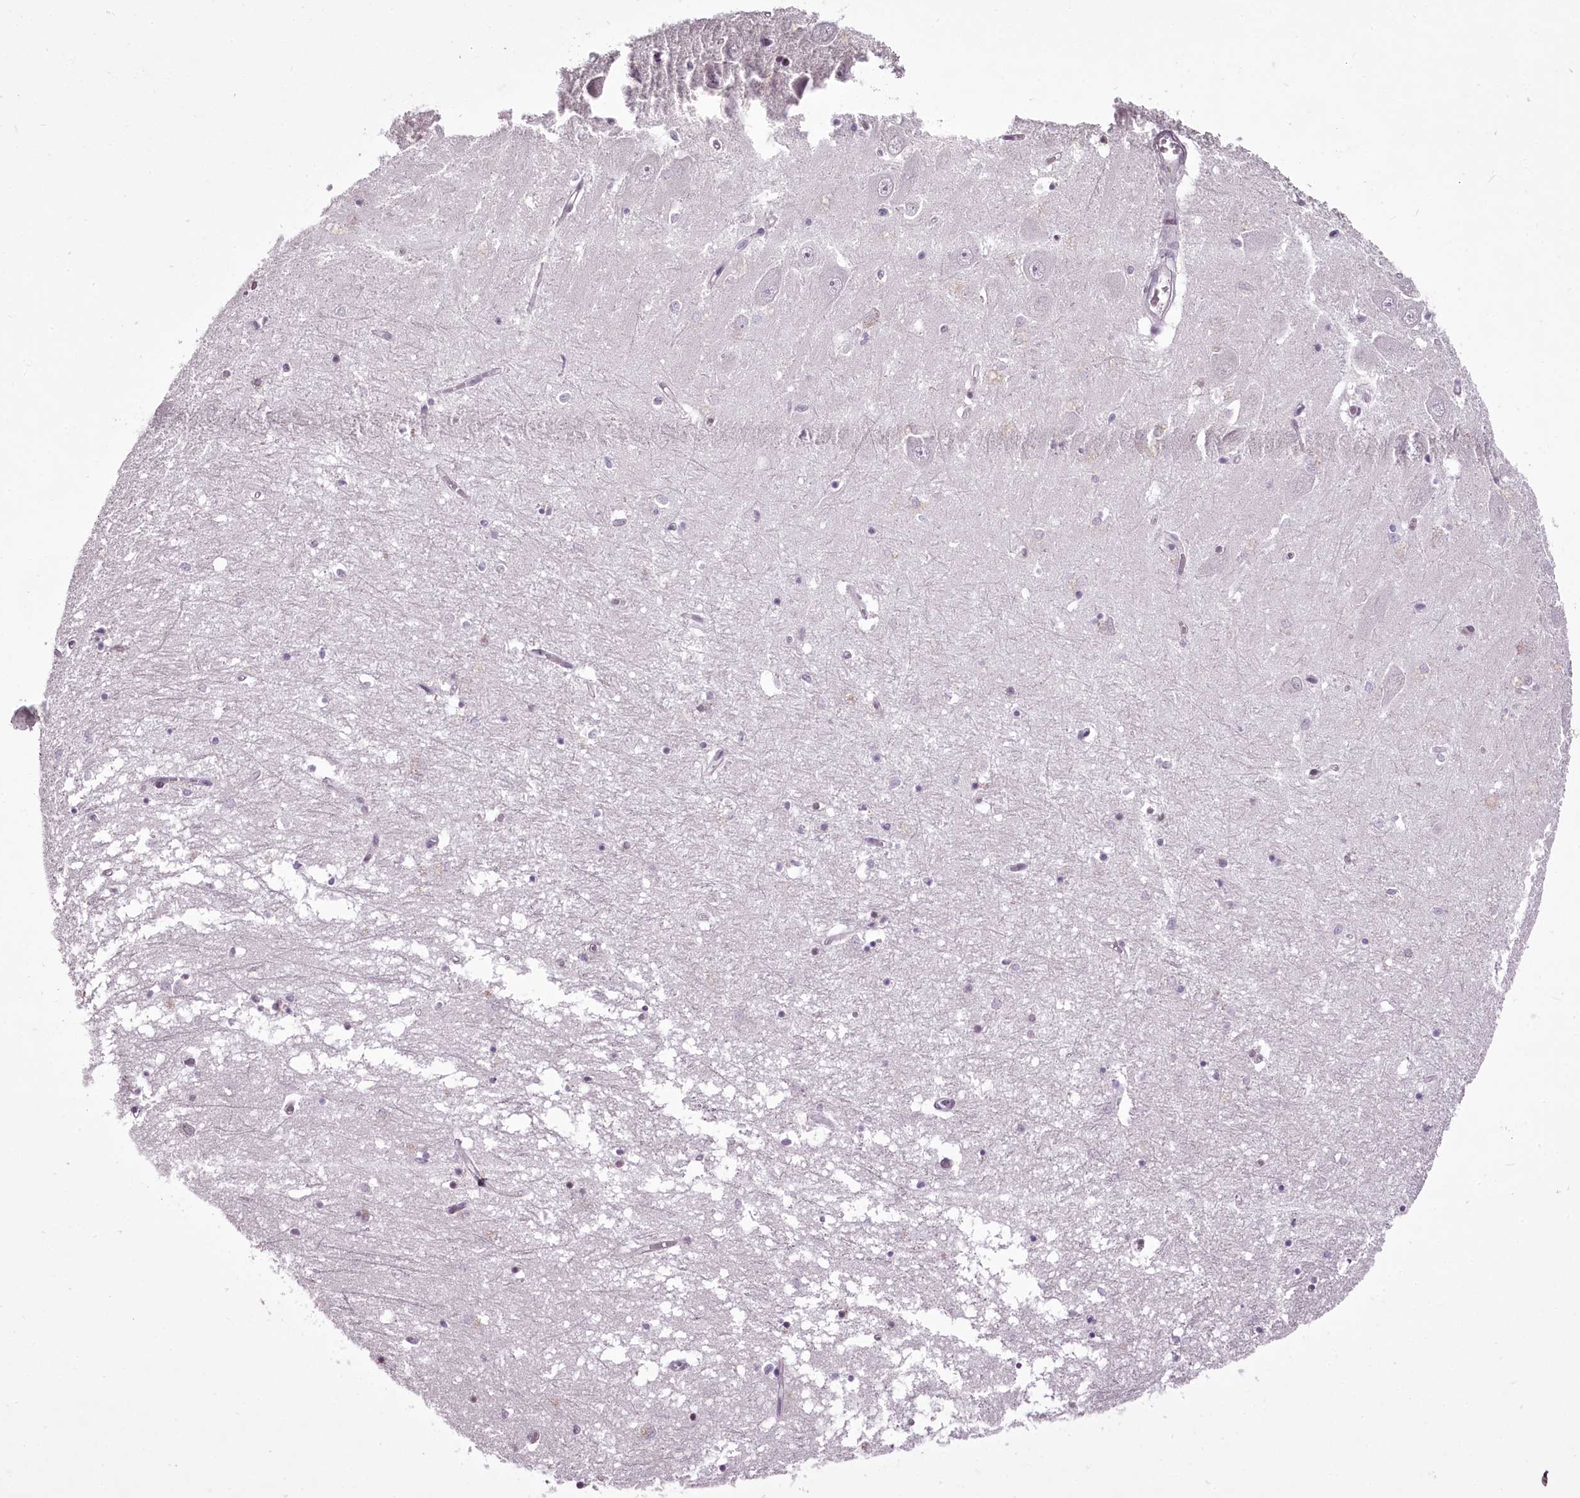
{"staining": {"intensity": "weak", "quantity": "<25%", "location": "nuclear"}, "tissue": "hippocampus", "cell_type": "Glial cells", "image_type": "normal", "snomed": [{"axis": "morphology", "description": "Normal tissue, NOS"}, {"axis": "topography", "description": "Hippocampus"}], "caption": "Immunohistochemical staining of benign hippocampus demonstrates no significant staining in glial cells.", "gene": "C1orf56", "patient": {"sex": "male", "age": 70}}